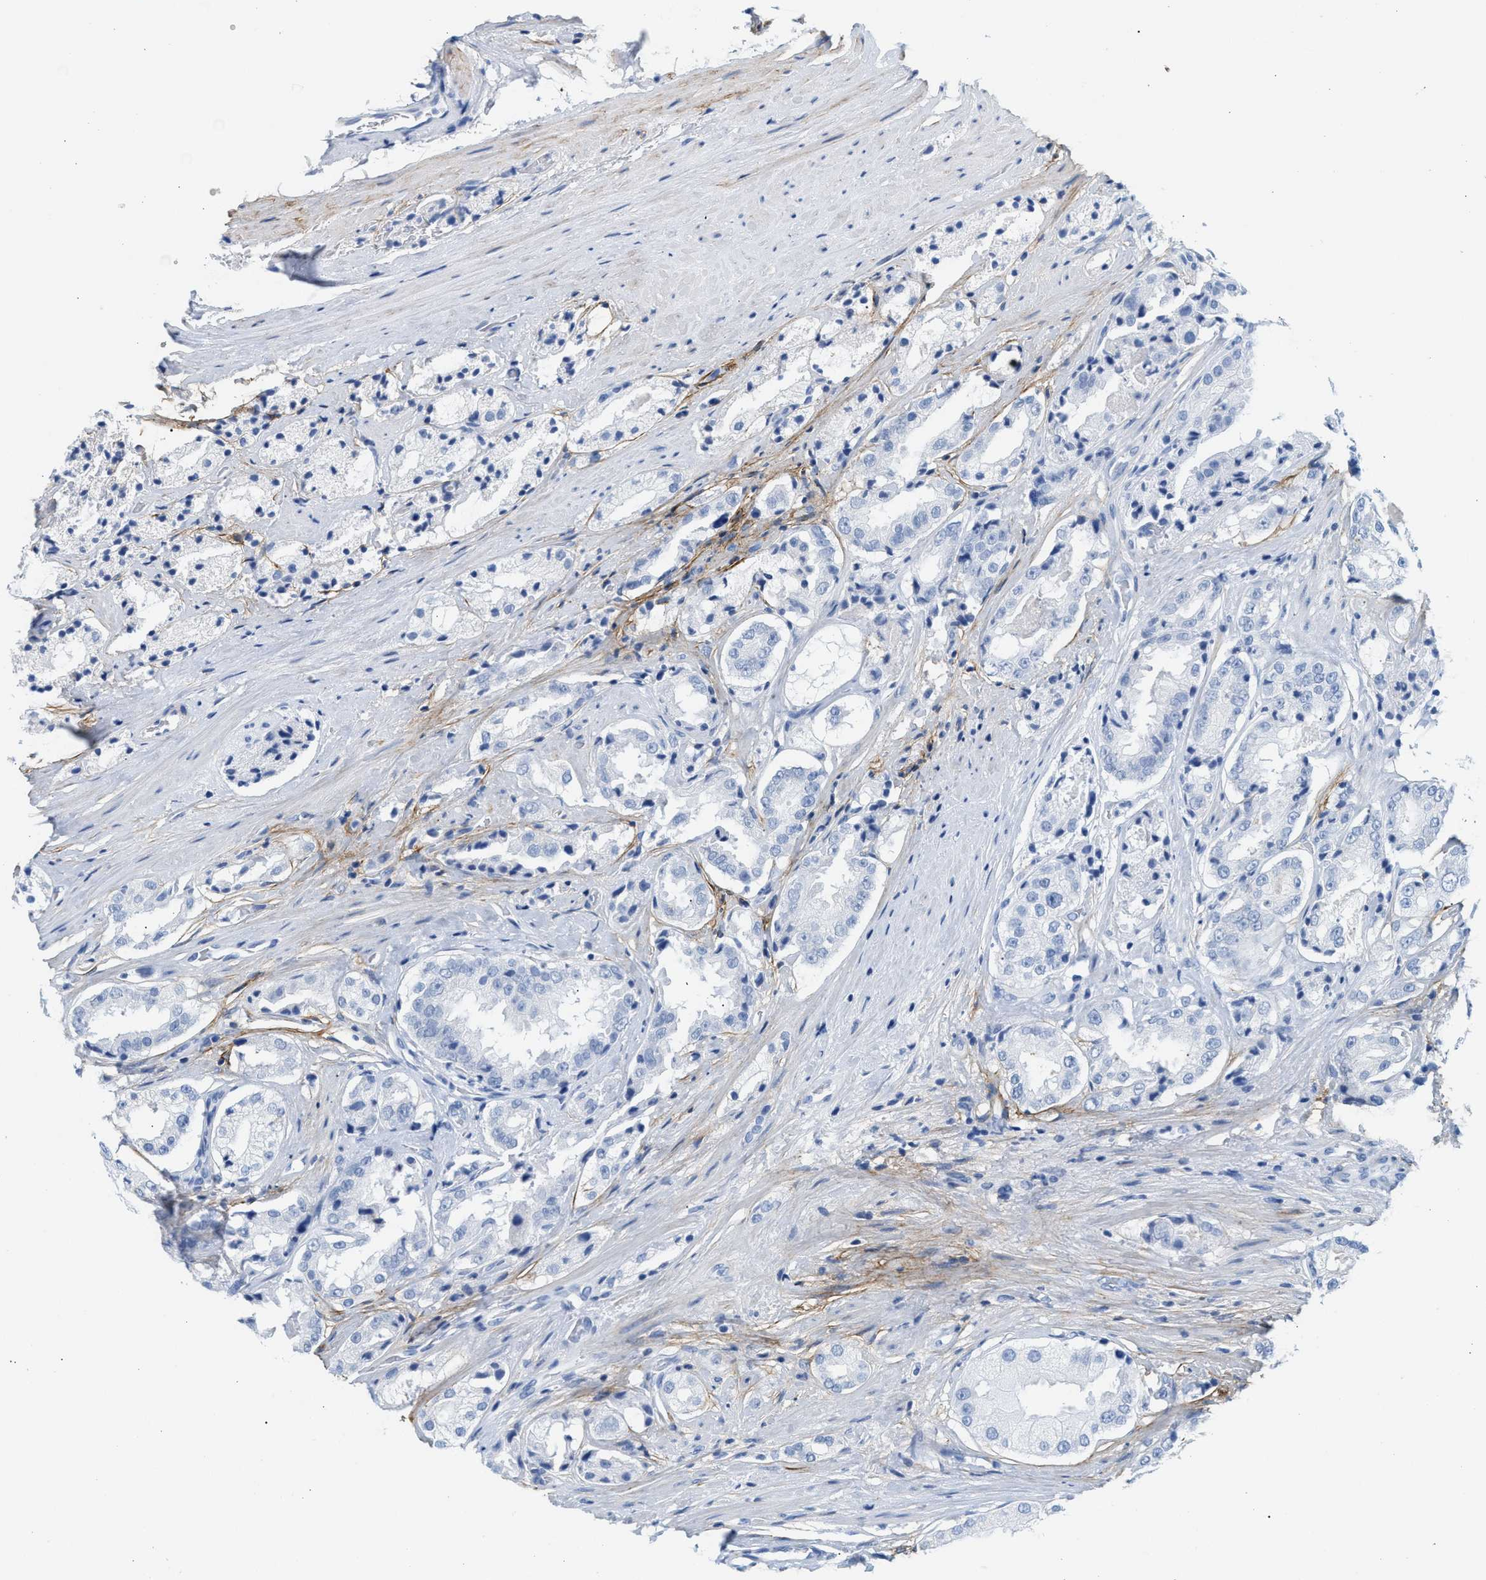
{"staining": {"intensity": "negative", "quantity": "none", "location": "none"}, "tissue": "prostate cancer", "cell_type": "Tumor cells", "image_type": "cancer", "snomed": [{"axis": "morphology", "description": "Adenocarcinoma, High grade"}, {"axis": "topography", "description": "Prostate"}], "caption": "Tumor cells are negative for brown protein staining in prostate cancer.", "gene": "TNR", "patient": {"sex": "male", "age": 73}}